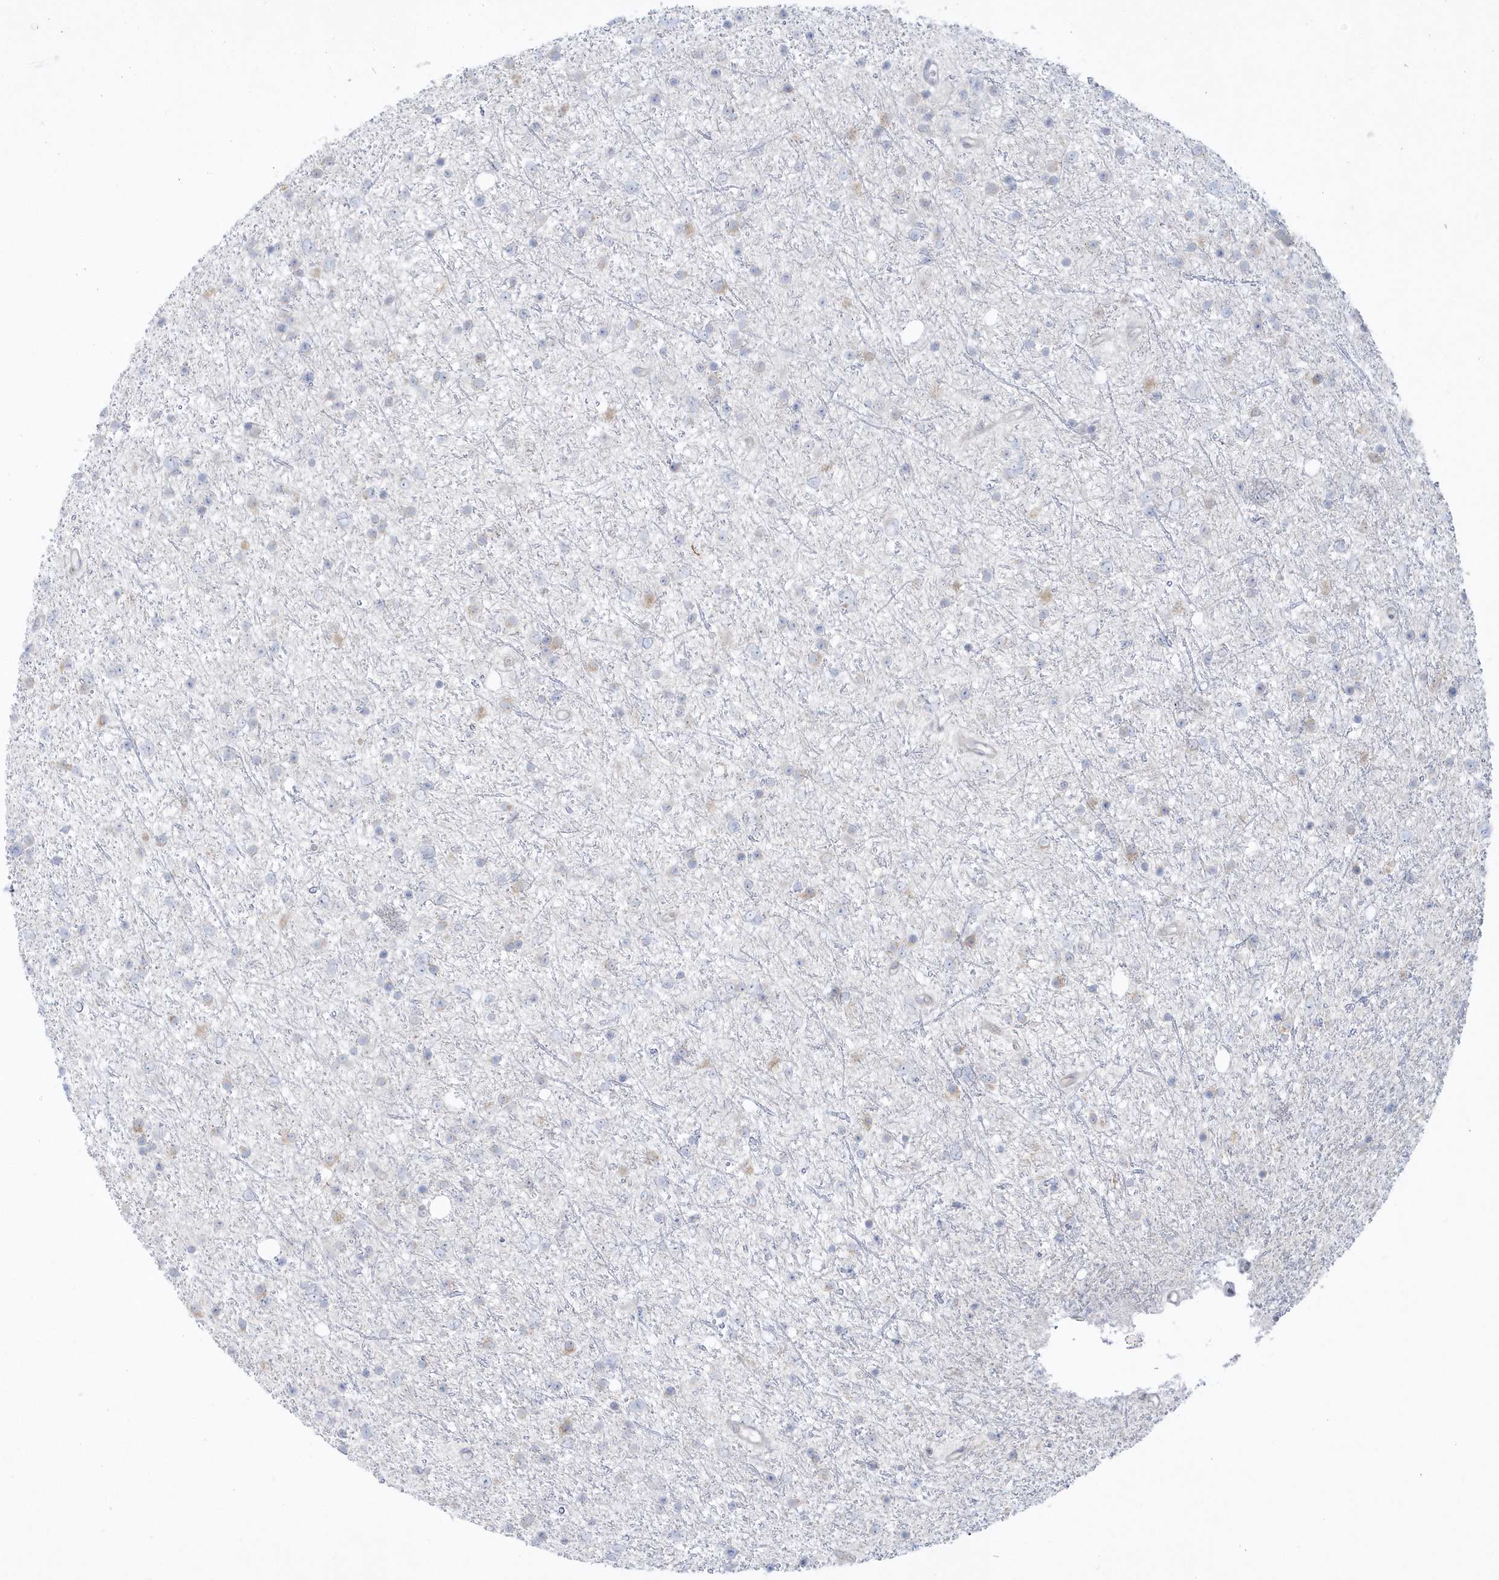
{"staining": {"intensity": "negative", "quantity": "none", "location": "none"}, "tissue": "glioma", "cell_type": "Tumor cells", "image_type": "cancer", "snomed": [{"axis": "morphology", "description": "Glioma, malignant, Low grade"}, {"axis": "topography", "description": "Cerebral cortex"}], "caption": "High power microscopy histopathology image of an immunohistochemistry histopathology image of low-grade glioma (malignant), revealing no significant positivity in tumor cells.", "gene": "PCBD1", "patient": {"sex": "female", "age": 39}}